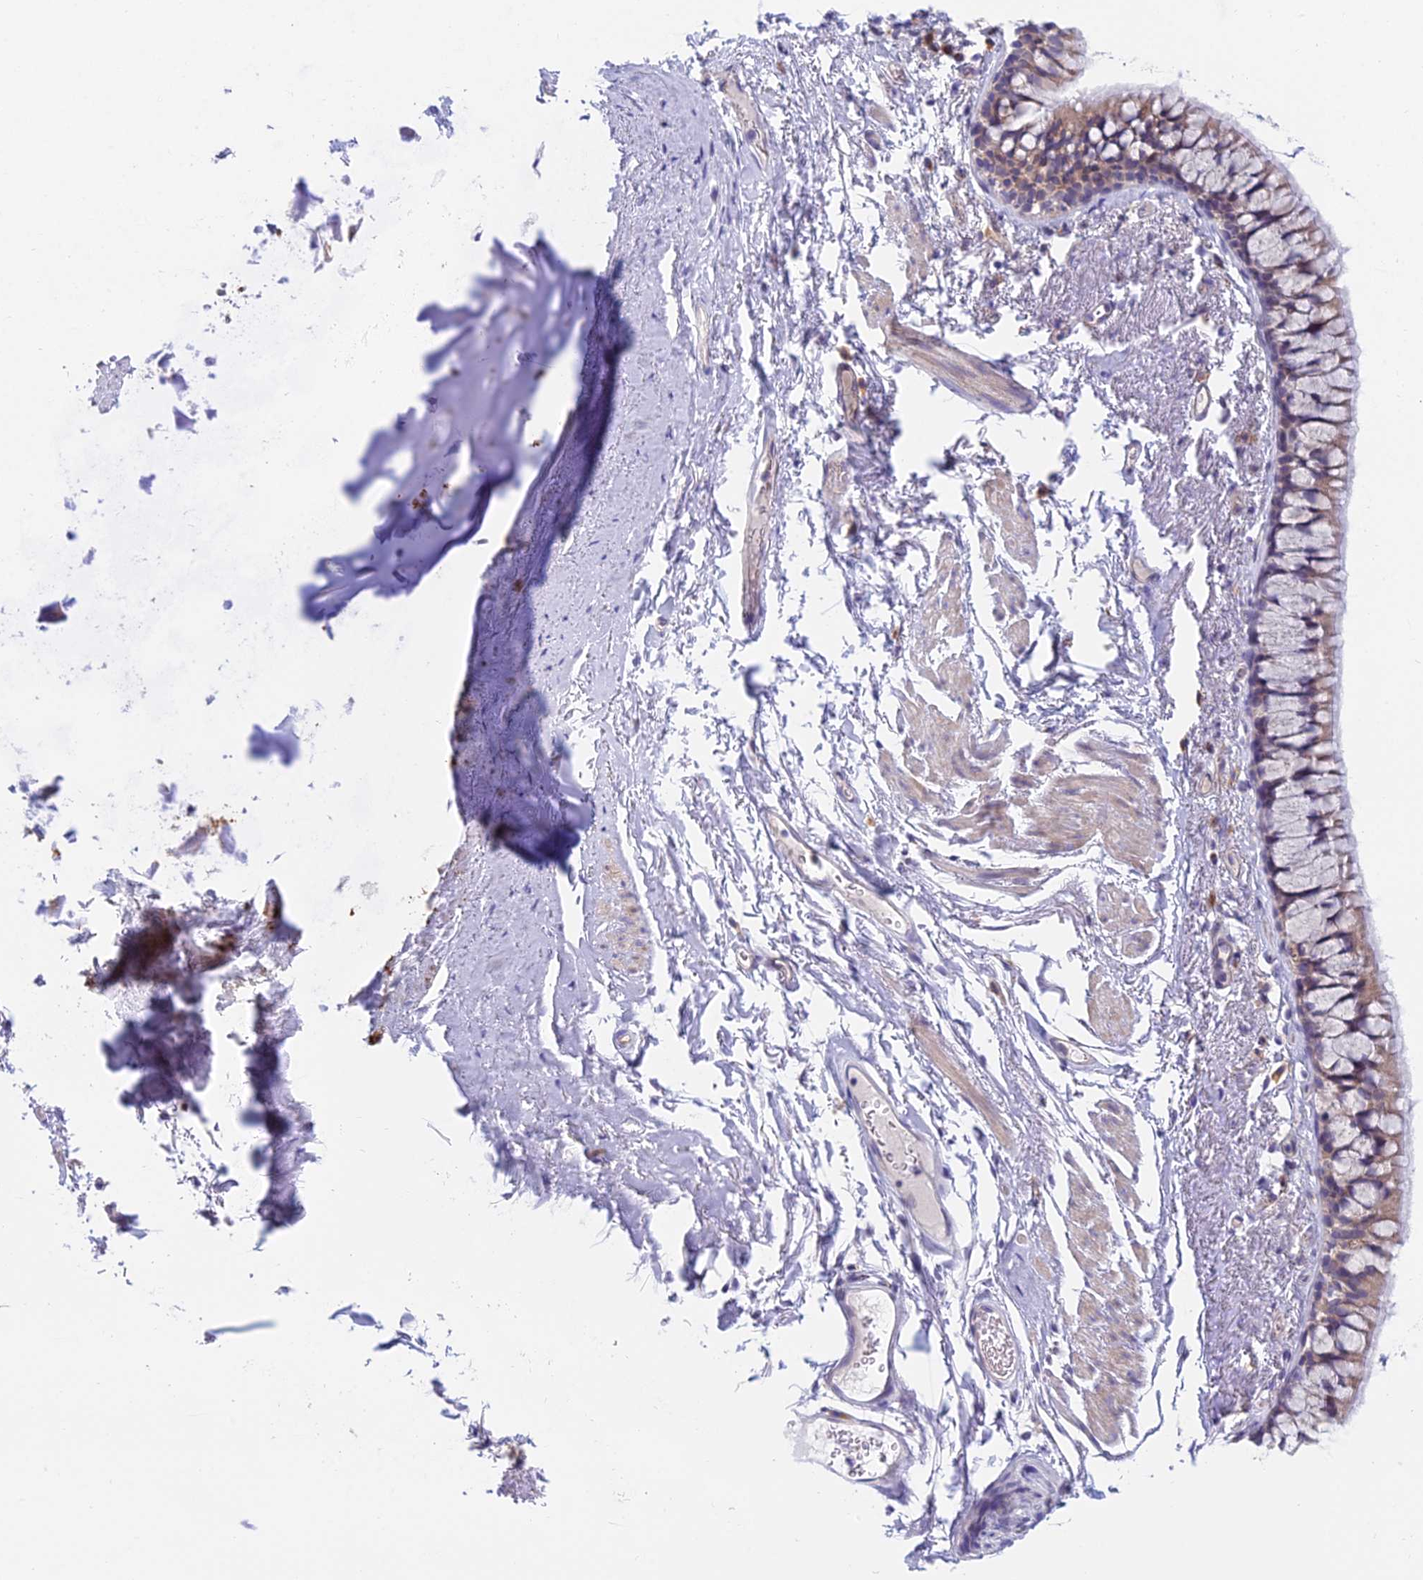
{"staining": {"intensity": "negative", "quantity": "none", "location": "none"}, "tissue": "adipose tissue", "cell_type": "Adipocytes", "image_type": "normal", "snomed": [{"axis": "morphology", "description": "Normal tissue, NOS"}, {"axis": "topography", "description": "Cartilage tissue"}, {"axis": "topography", "description": "Bronchus"}], "caption": "Histopathology image shows no protein positivity in adipocytes of normal adipose tissue.", "gene": "ZNF564", "patient": {"sex": "female", "age": 73}}